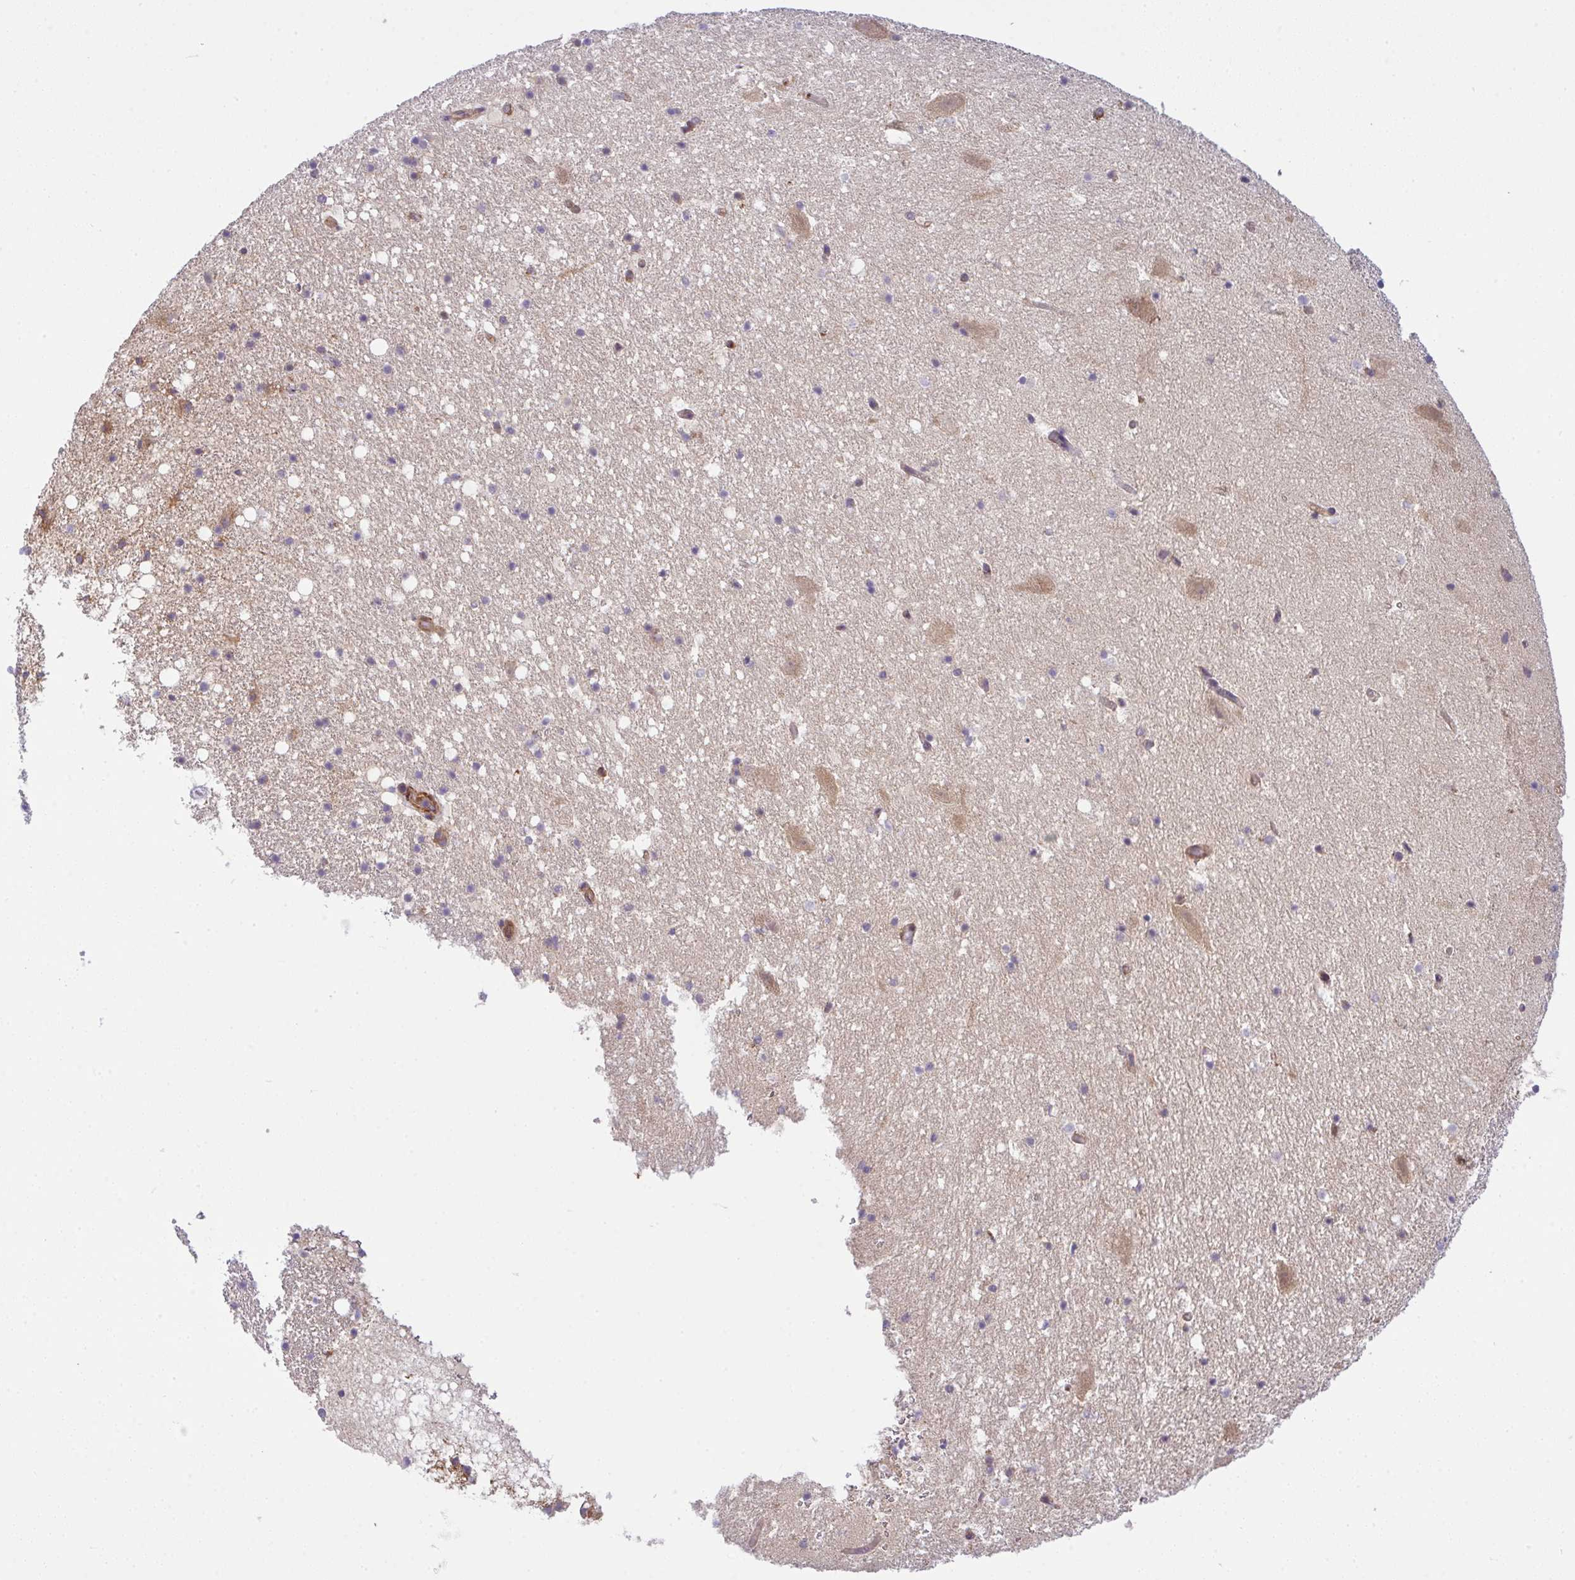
{"staining": {"intensity": "negative", "quantity": "none", "location": "none"}, "tissue": "hippocampus", "cell_type": "Glial cells", "image_type": "normal", "snomed": [{"axis": "morphology", "description": "Normal tissue, NOS"}, {"axis": "topography", "description": "Hippocampus"}], "caption": "A high-resolution image shows immunohistochemistry (IHC) staining of normal hippocampus, which displays no significant staining in glial cells. (Stains: DAB (3,3'-diaminobenzidine) immunohistochemistry (IHC) with hematoxylin counter stain, Microscopy: brightfield microscopy at high magnification).", "gene": "TMEM229A", "patient": {"sex": "female", "age": 42}}